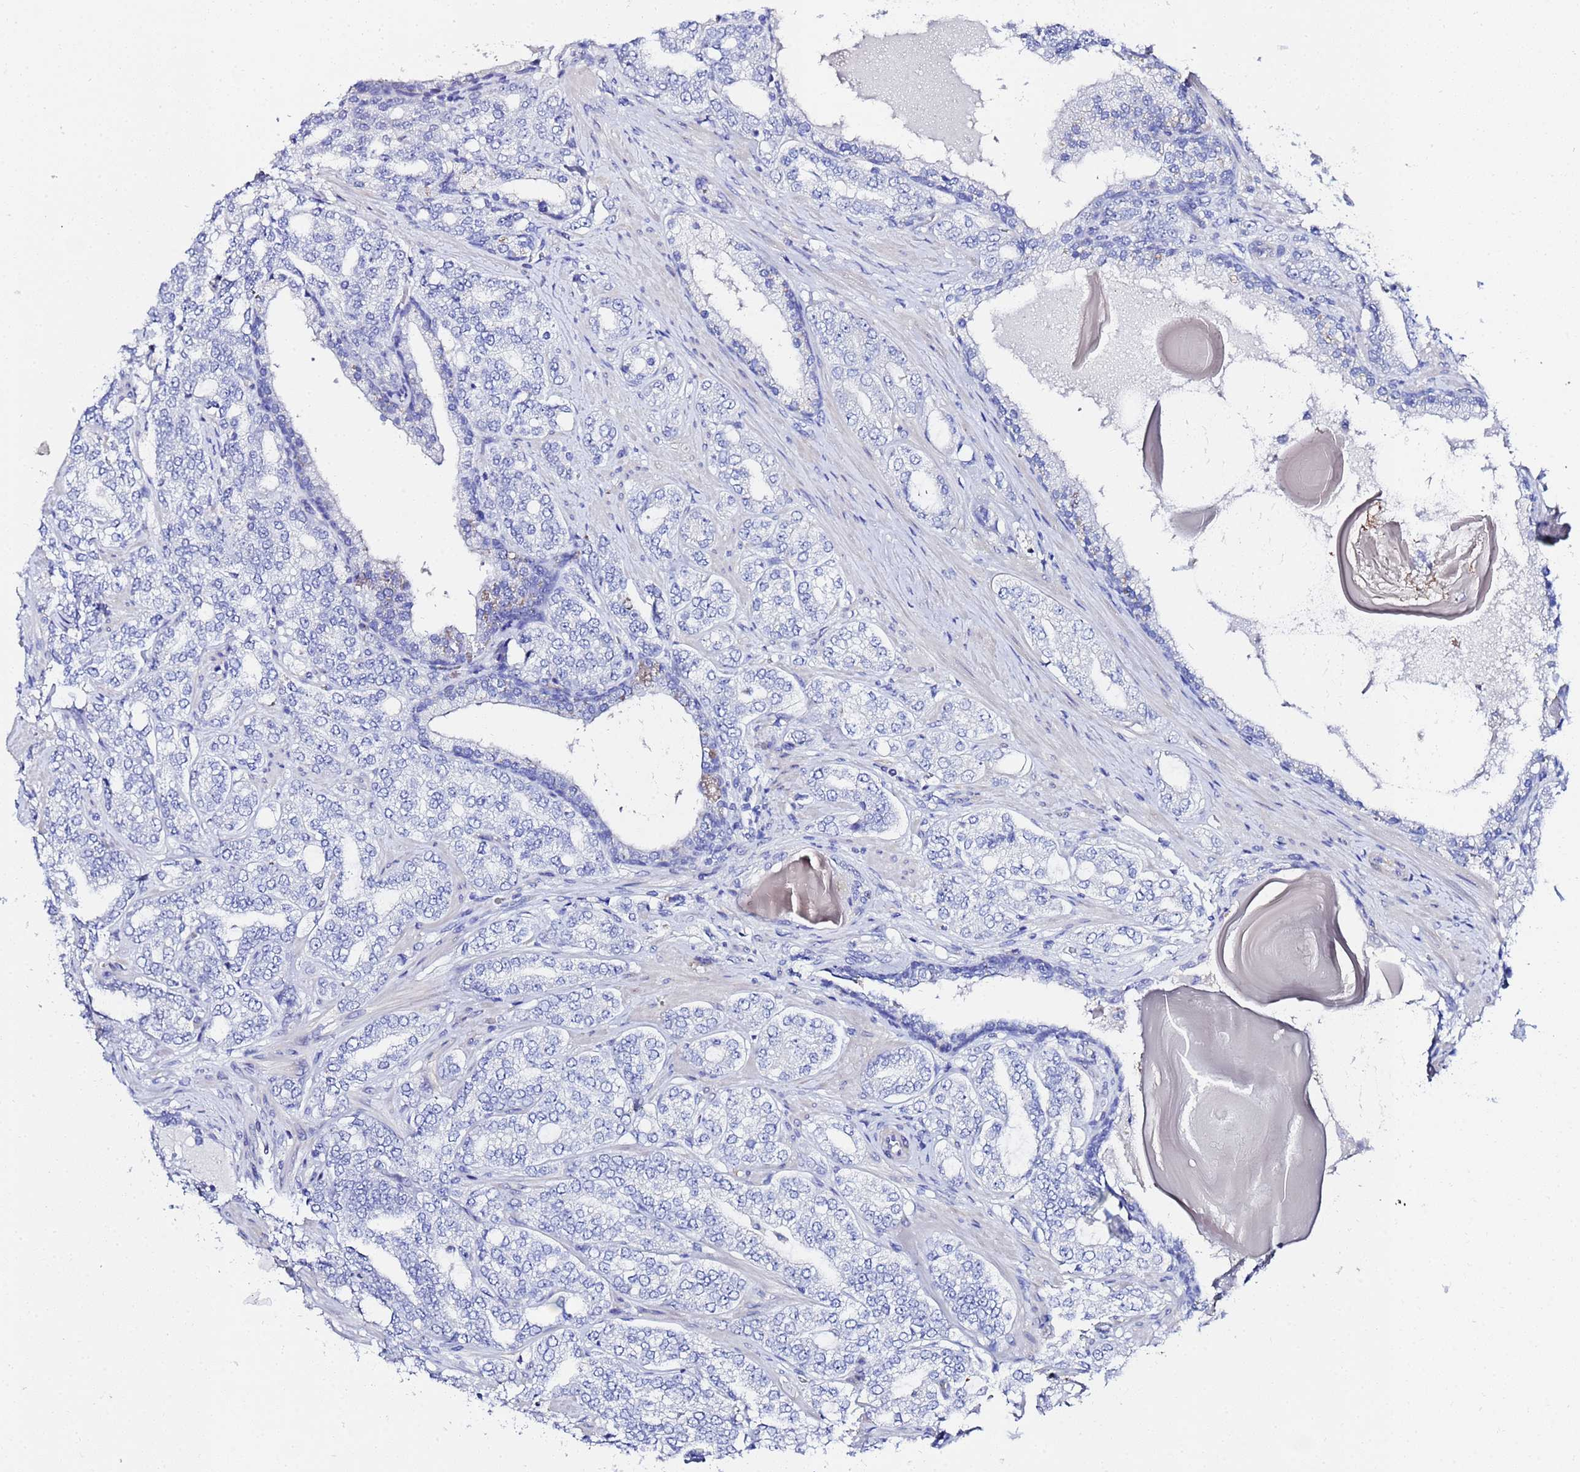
{"staining": {"intensity": "negative", "quantity": "none", "location": "none"}, "tissue": "prostate cancer", "cell_type": "Tumor cells", "image_type": "cancer", "snomed": [{"axis": "morphology", "description": "Adenocarcinoma, High grade"}, {"axis": "topography", "description": "Prostate"}], "caption": "Prostate cancer was stained to show a protein in brown. There is no significant positivity in tumor cells.", "gene": "ZNF26", "patient": {"sex": "male", "age": 64}}